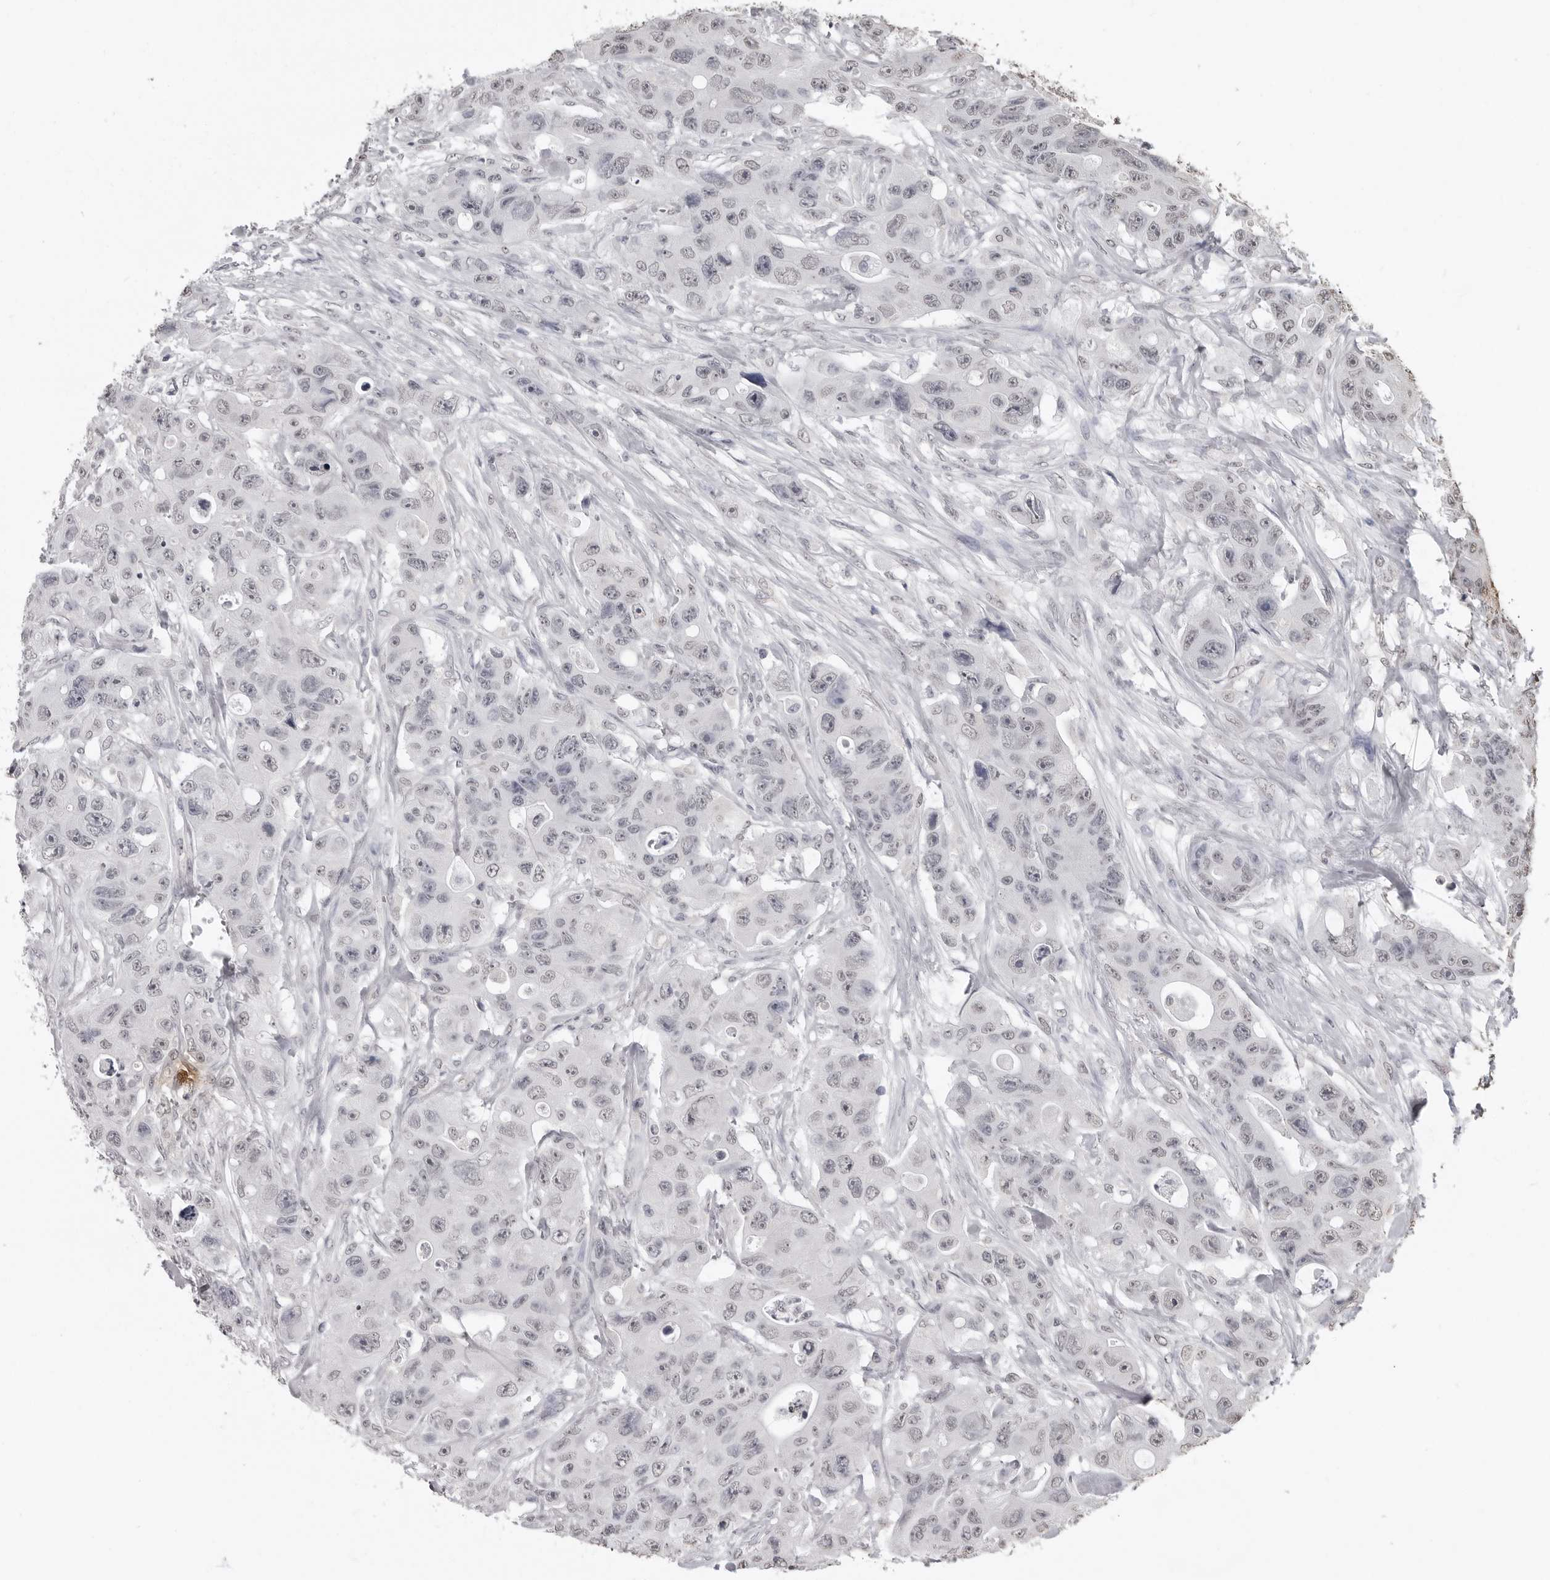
{"staining": {"intensity": "weak", "quantity": ">75%", "location": "nuclear"}, "tissue": "colorectal cancer", "cell_type": "Tumor cells", "image_type": "cancer", "snomed": [{"axis": "morphology", "description": "Adenocarcinoma, NOS"}, {"axis": "topography", "description": "Colon"}], "caption": "Weak nuclear protein expression is present in about >75% of tumor cells in adenocarcinoma (colorectal). (Brightfield microscopy of DAB IHC at high magnification).", "gene": "HEPACAM", "patient": {"sex": "female", "age": 46}}